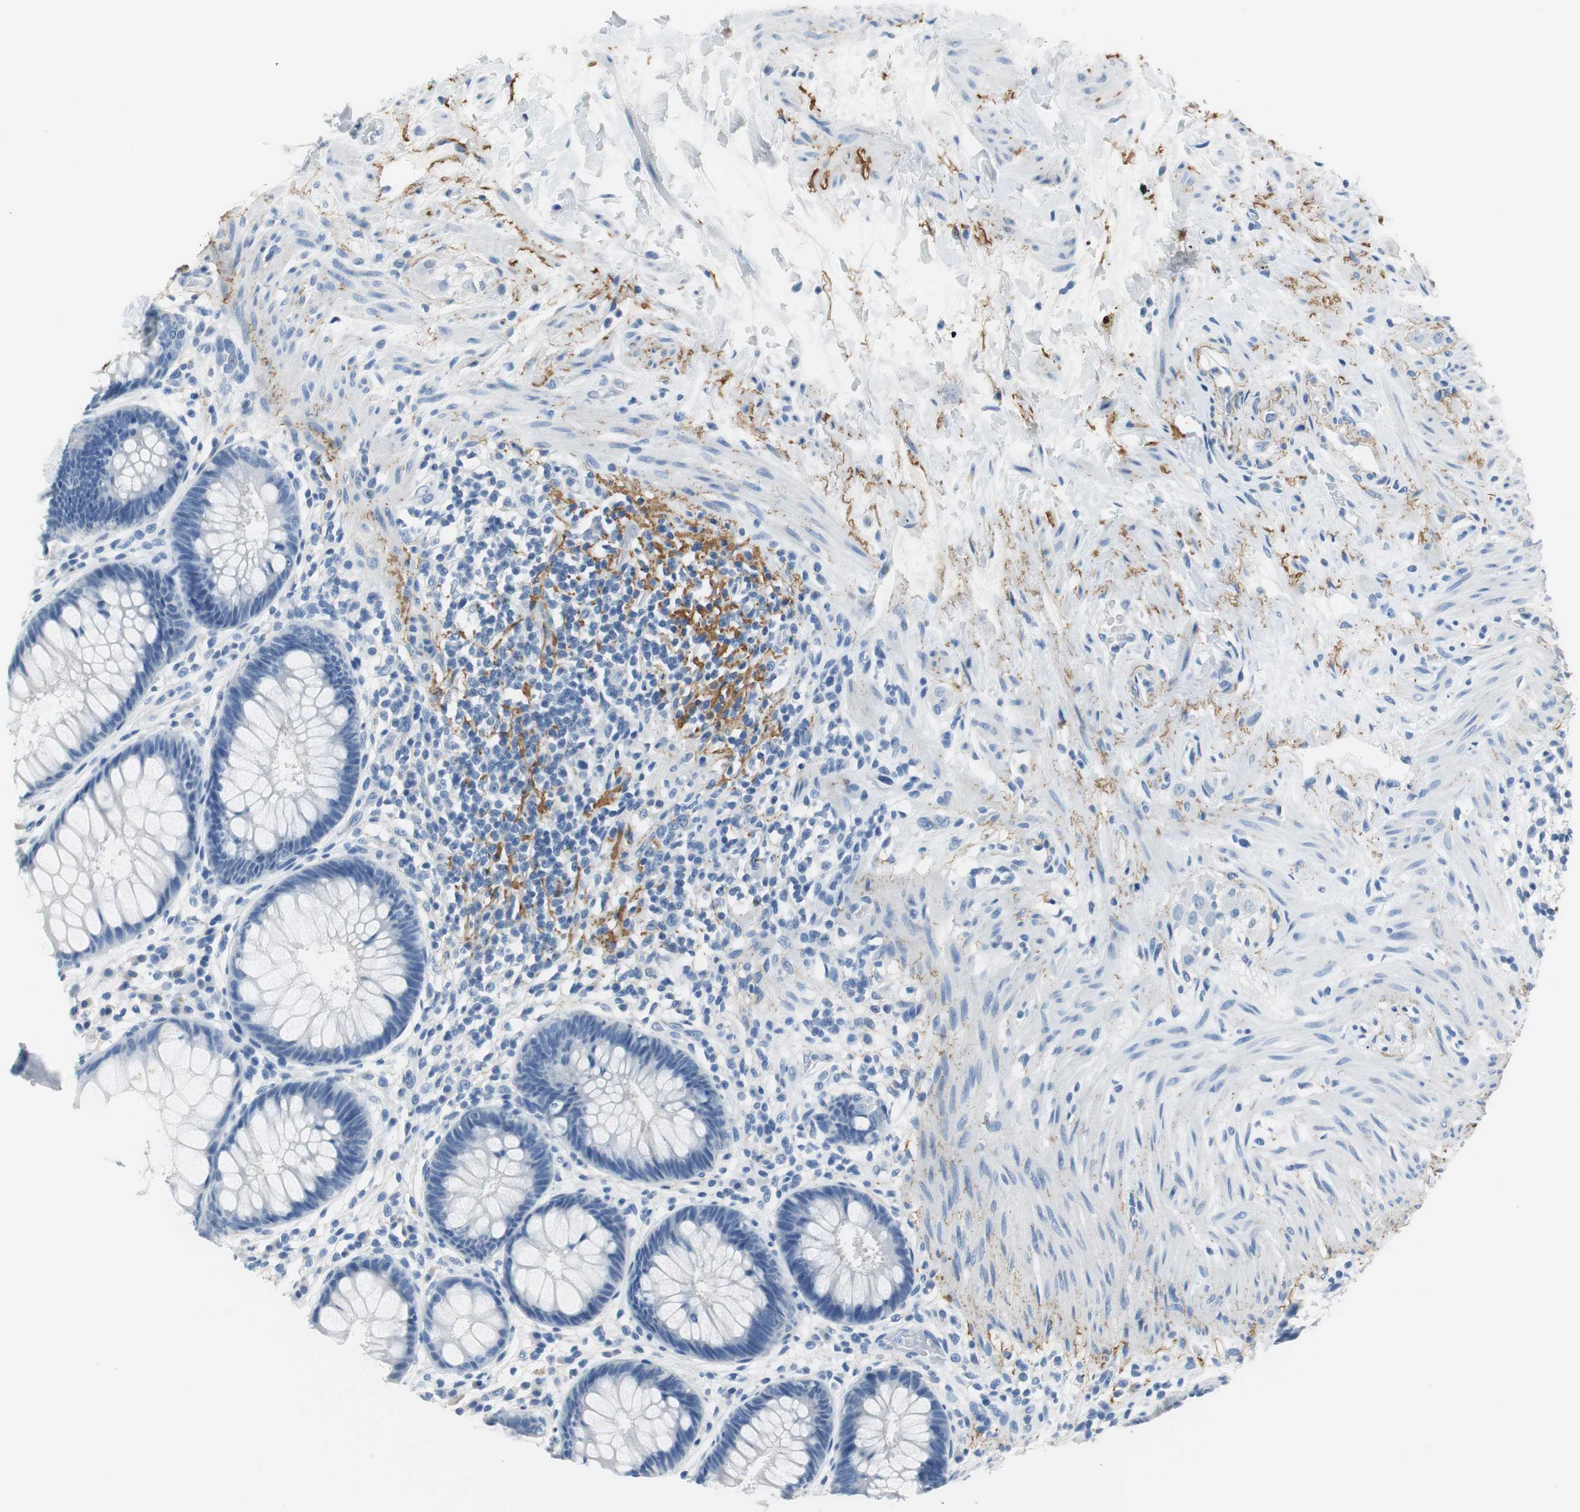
{"staining": {"intensity": "negative", "quantity": "none", "location": "none"}, "tissue": "rectum", "cell_type": "Glandular cells", "image_type": "normal", "snomed": [{"axis": "morphology", "description": "Normal tissue, NOS"}, {"axis": "topography", "description": "Rectum"}], "caption": "This is an immunohistochemistry (IHC) histopathology image of benign human rectum. There is no staining in glandular cells.", "gene": "MUC7", "patient": {"sex": "female", "age": 46}}